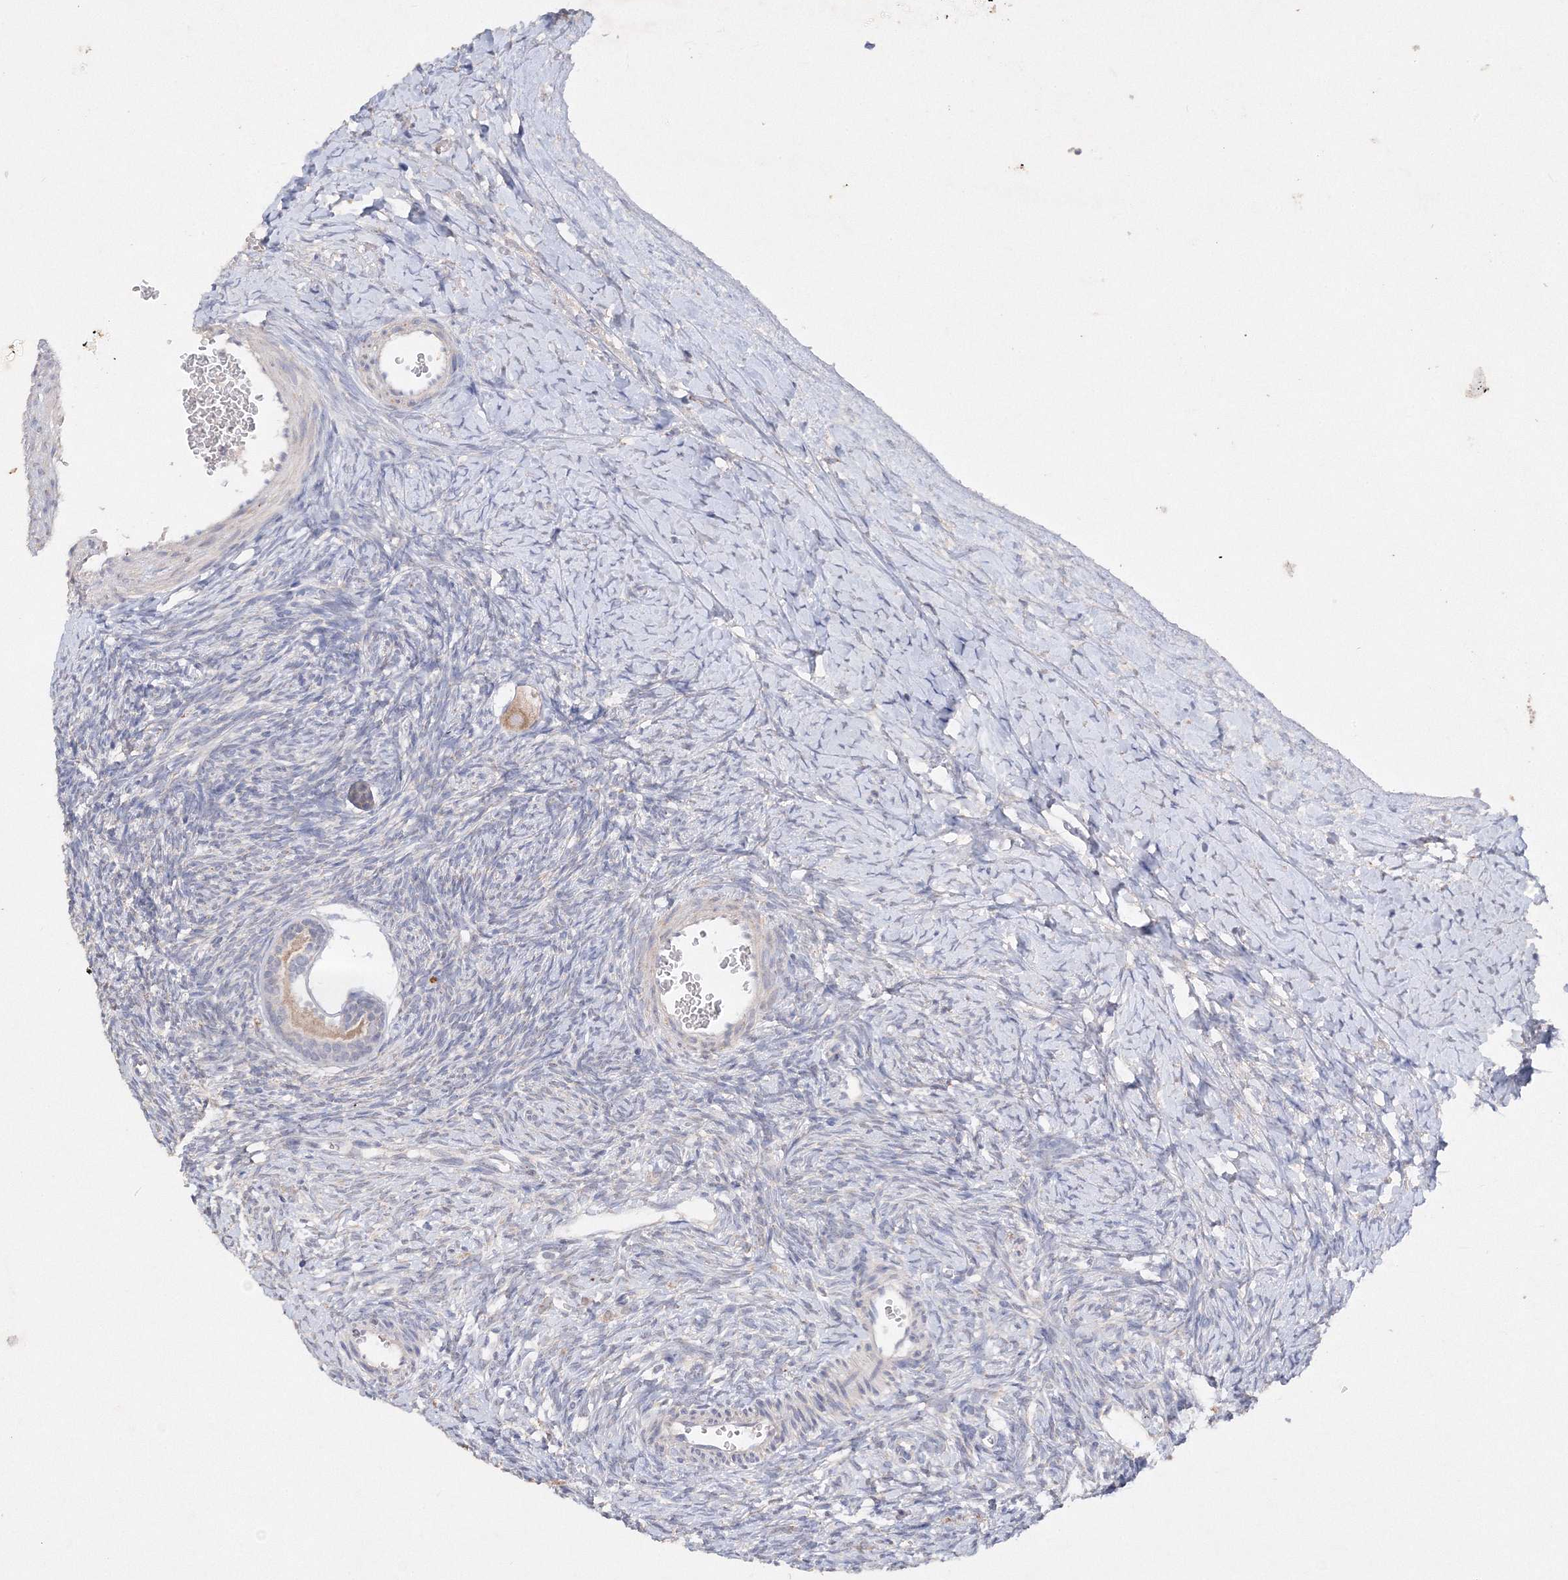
{"staining": {"intensity": "weak", "quantity": "<25%", "location": "cytoplasmic/membranous"}, "tissue": "ovary", "cell_type": "Follicle cells", "image_type": "normal", "snomed": [{"axis": "morphology", "description": "Normal tissue, NOS"}, {"axis": "morphology", "description": "Developmental malformation"}, {"axis": "topography", "description": "Ovary"}], "caption": "A high-resolution micrograph shows immunohistochemistry staining of normal ovary, which shows no significant expression in follicle cells. (DAB (3,3'-diaminobenzidine) immunohistochemistry (IHC) visualized using brightfield microscopy, high magnification).", "gene": "GLS", "patient": {"sex": "female", "age": 39}}